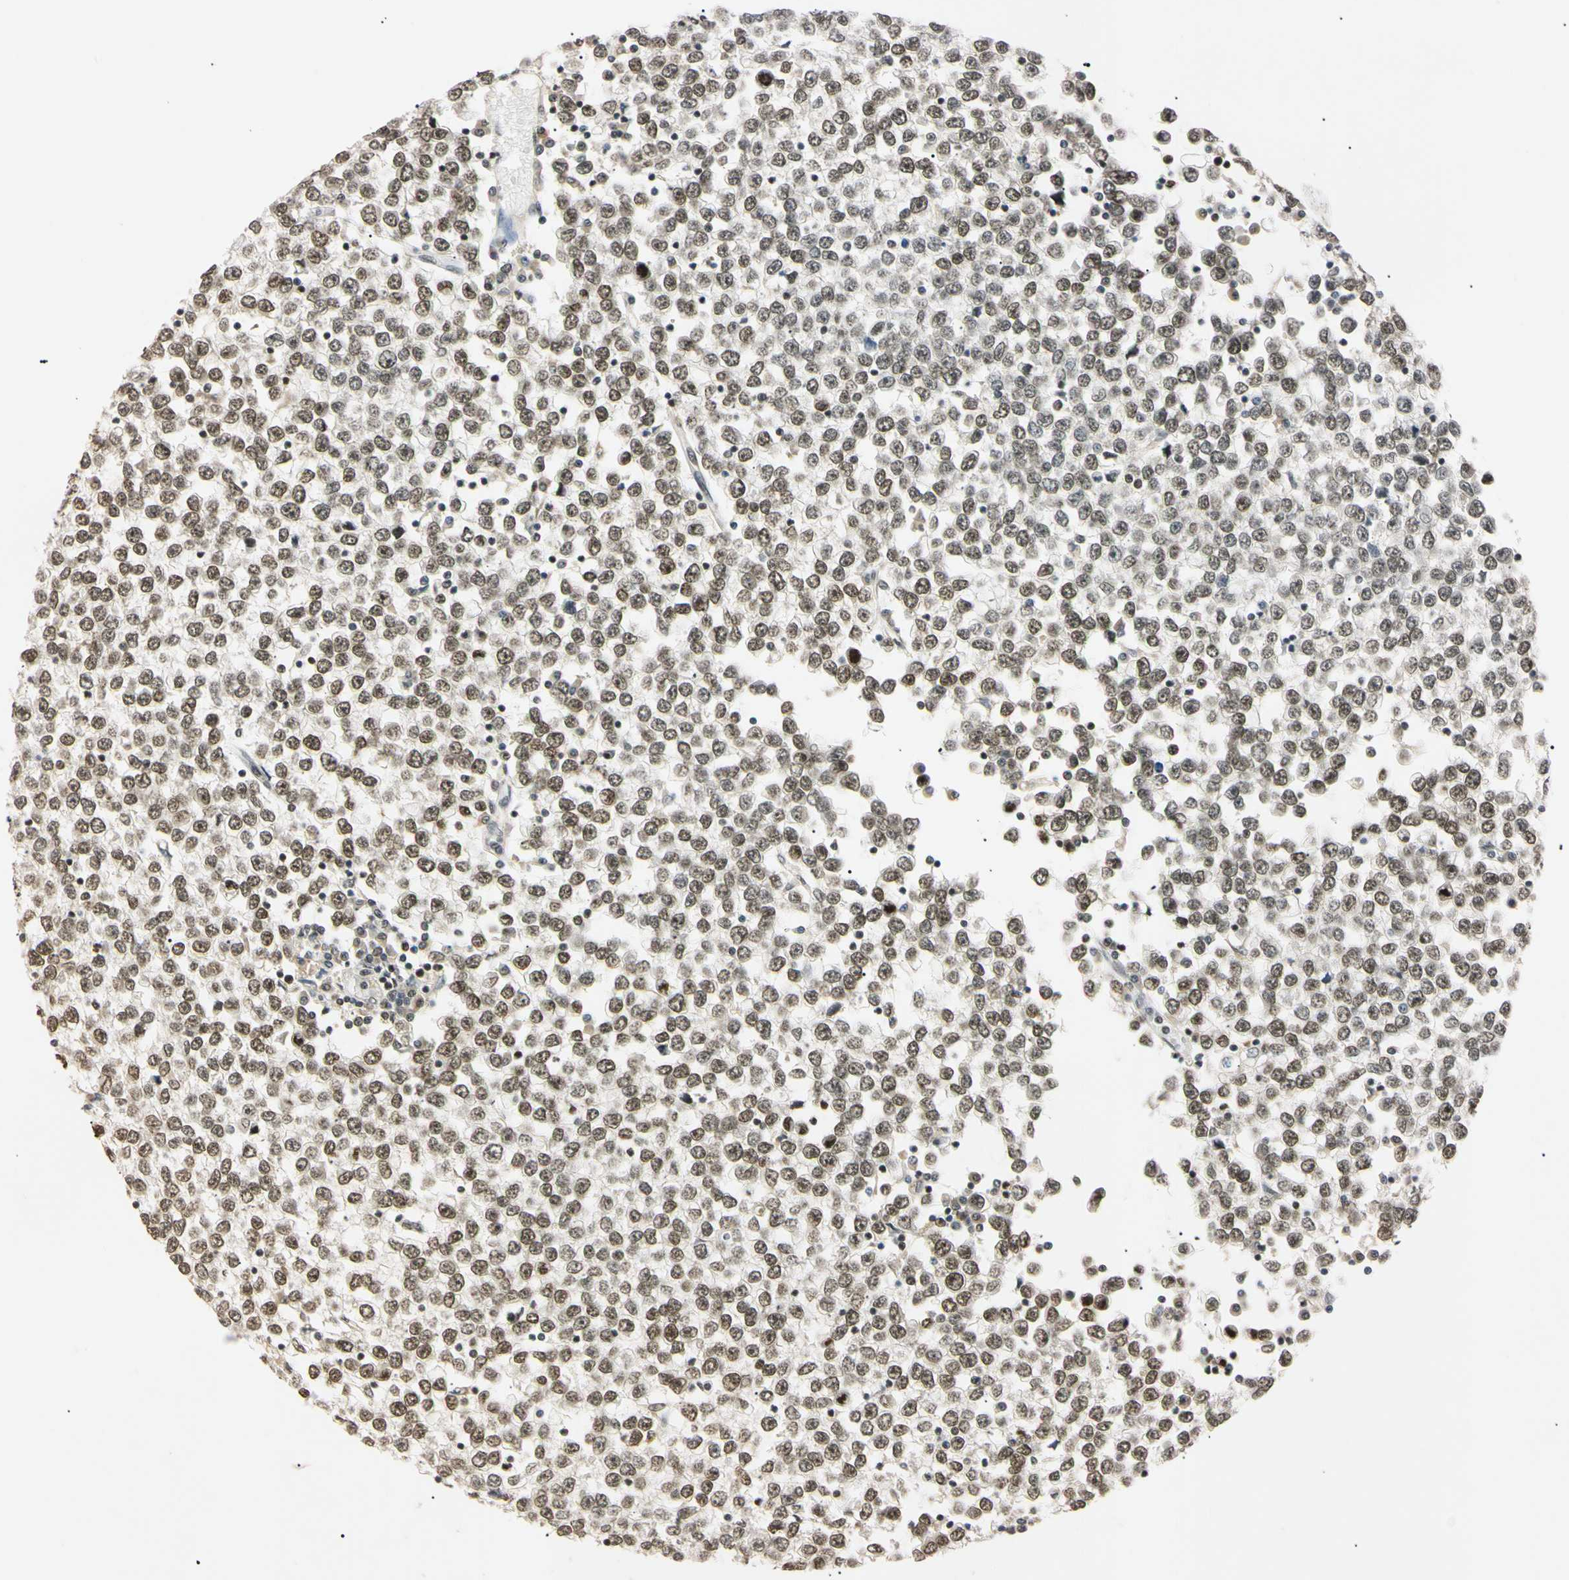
{"staining": {"intensity": "moderate", "quantity": ">75%", "location": "nuclear"}, "tissue": "testis cancer", "cell_type": "Tumor cells", "image_type": "cancer", "snomed": [{"axis": "morphology", "description": "Seminoma, NOS"}, {"axis": "topography", "description": "Testis"}], "caption": "Tumor cells display medium levels of moderate nuclear staining in about >75% of cells in testis seminoma. (Stains: DAB in brown, nuclei in blue, Microscopy: brightfield microscopy at high magnification).", "gene": "SMARCA5", "patient": {"sex": "male", "age": 65}}